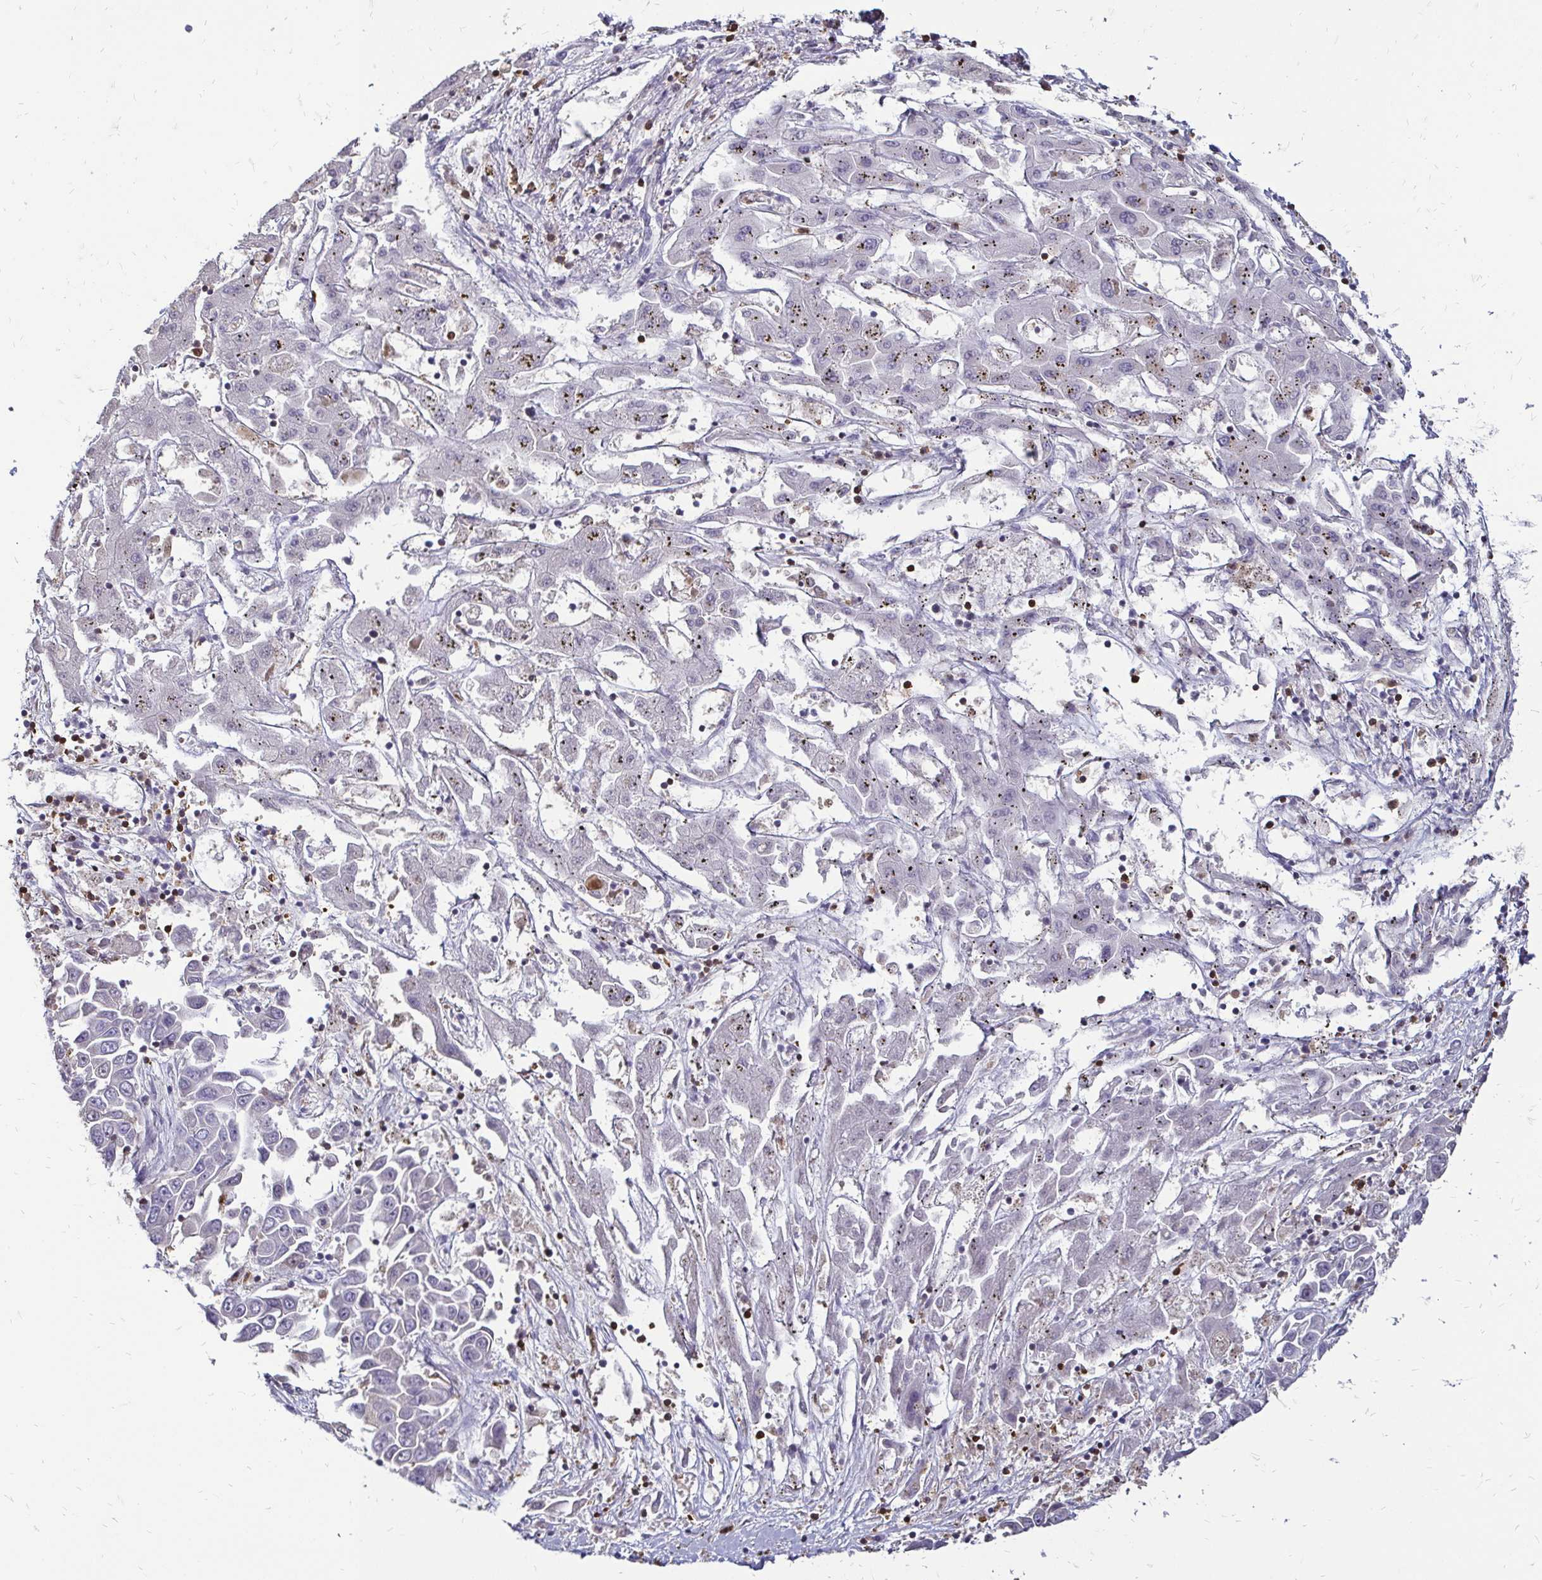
{"staining": {"intensity": "negative", "quantity": "none", "location": "none"}, "tissue": "liver cancer", "cell_type": "Tumor cells", "image_type": "cancer", "snomed": [{"axis": "morphology", "description": "Cholangiocarcinoma"}, {"axis": "topography", "description": "Liver"}], "caption": "Liver cancer stained for a protein using IHC reveals no positivity tumor cells.", "gene": "ZFP1", "patient": {"sex": "female", "age": 52}}